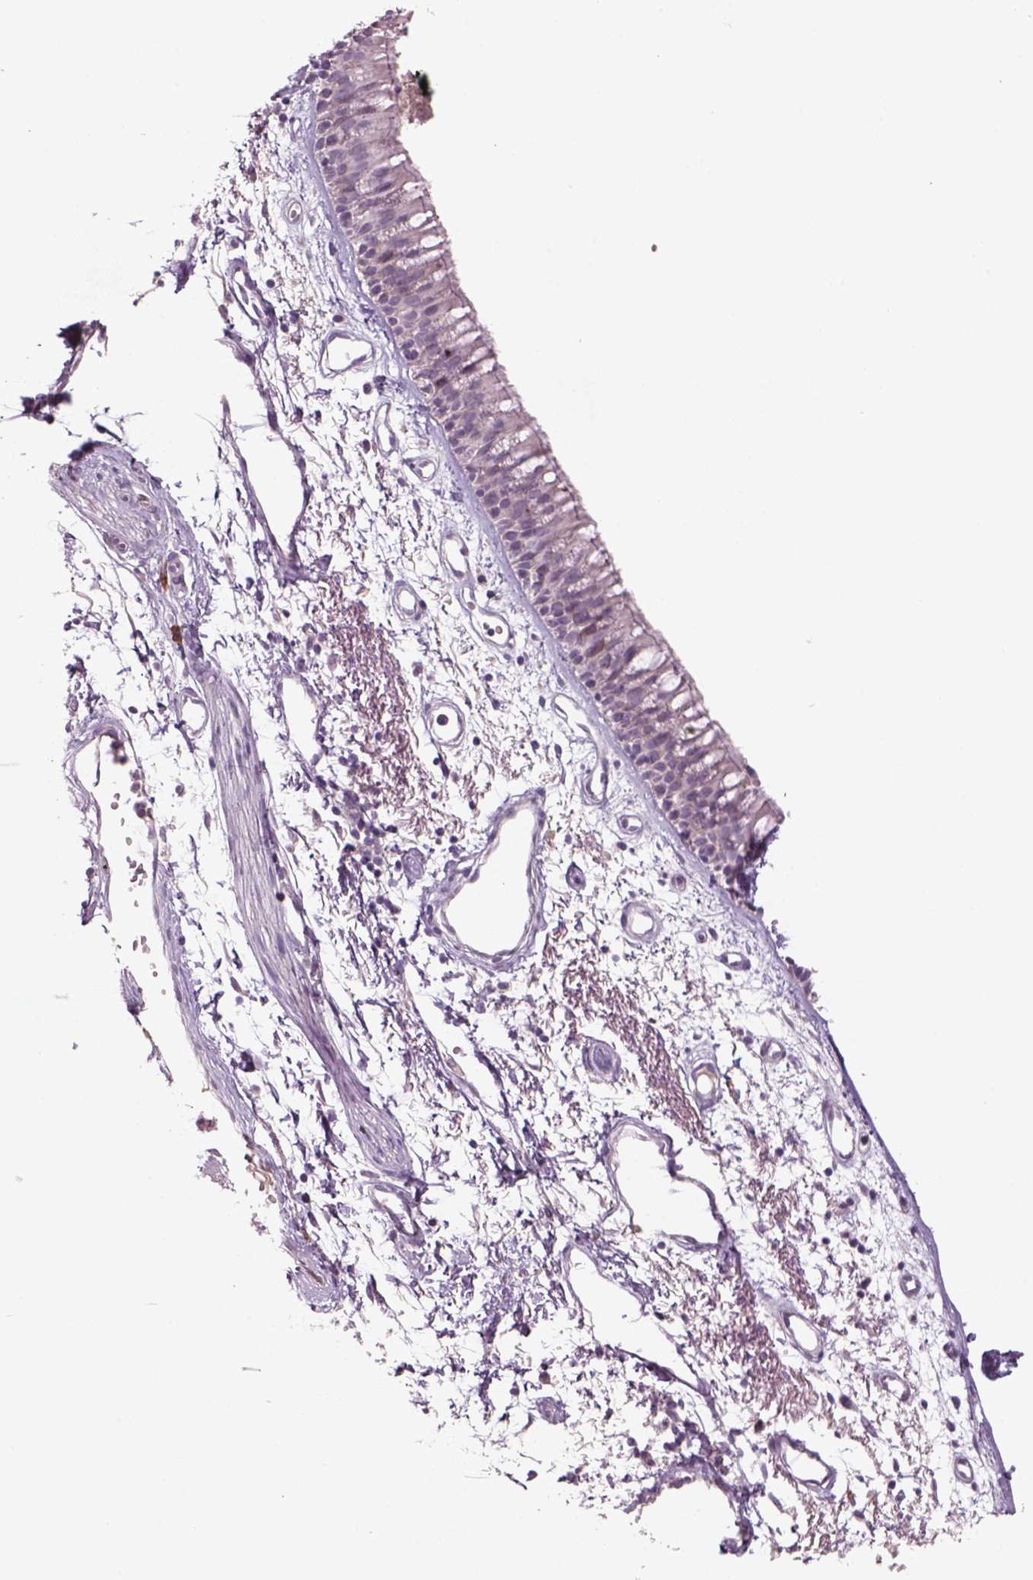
{"staining": {"intensity": "negative", "quantity": "none", "location": "none"}, "tissue": "bronchus", "cell_type": "Respiratory epithelial cells", "image_type": "normal", "snomed": [{"axis": "morphology", "description": "Normal tissue, NOS"}, {"axis": "morphology", "description": "Squamous cell carcinoma, NOS"}, {"axis": "topography", "description": "Cartilage tissue"}, {"axis": "topography", "description": "Bronchus"}, {"axis": "topography", "description": "Lung"}], "caption": "DAB (3,3'-diaminobenzidine) immunohistochemical staining of benign bronchus exhibits no significant expression in respiratory epithelial cells.", "gene": "PENK", "patient": {"sex": "male", "age": 66}}